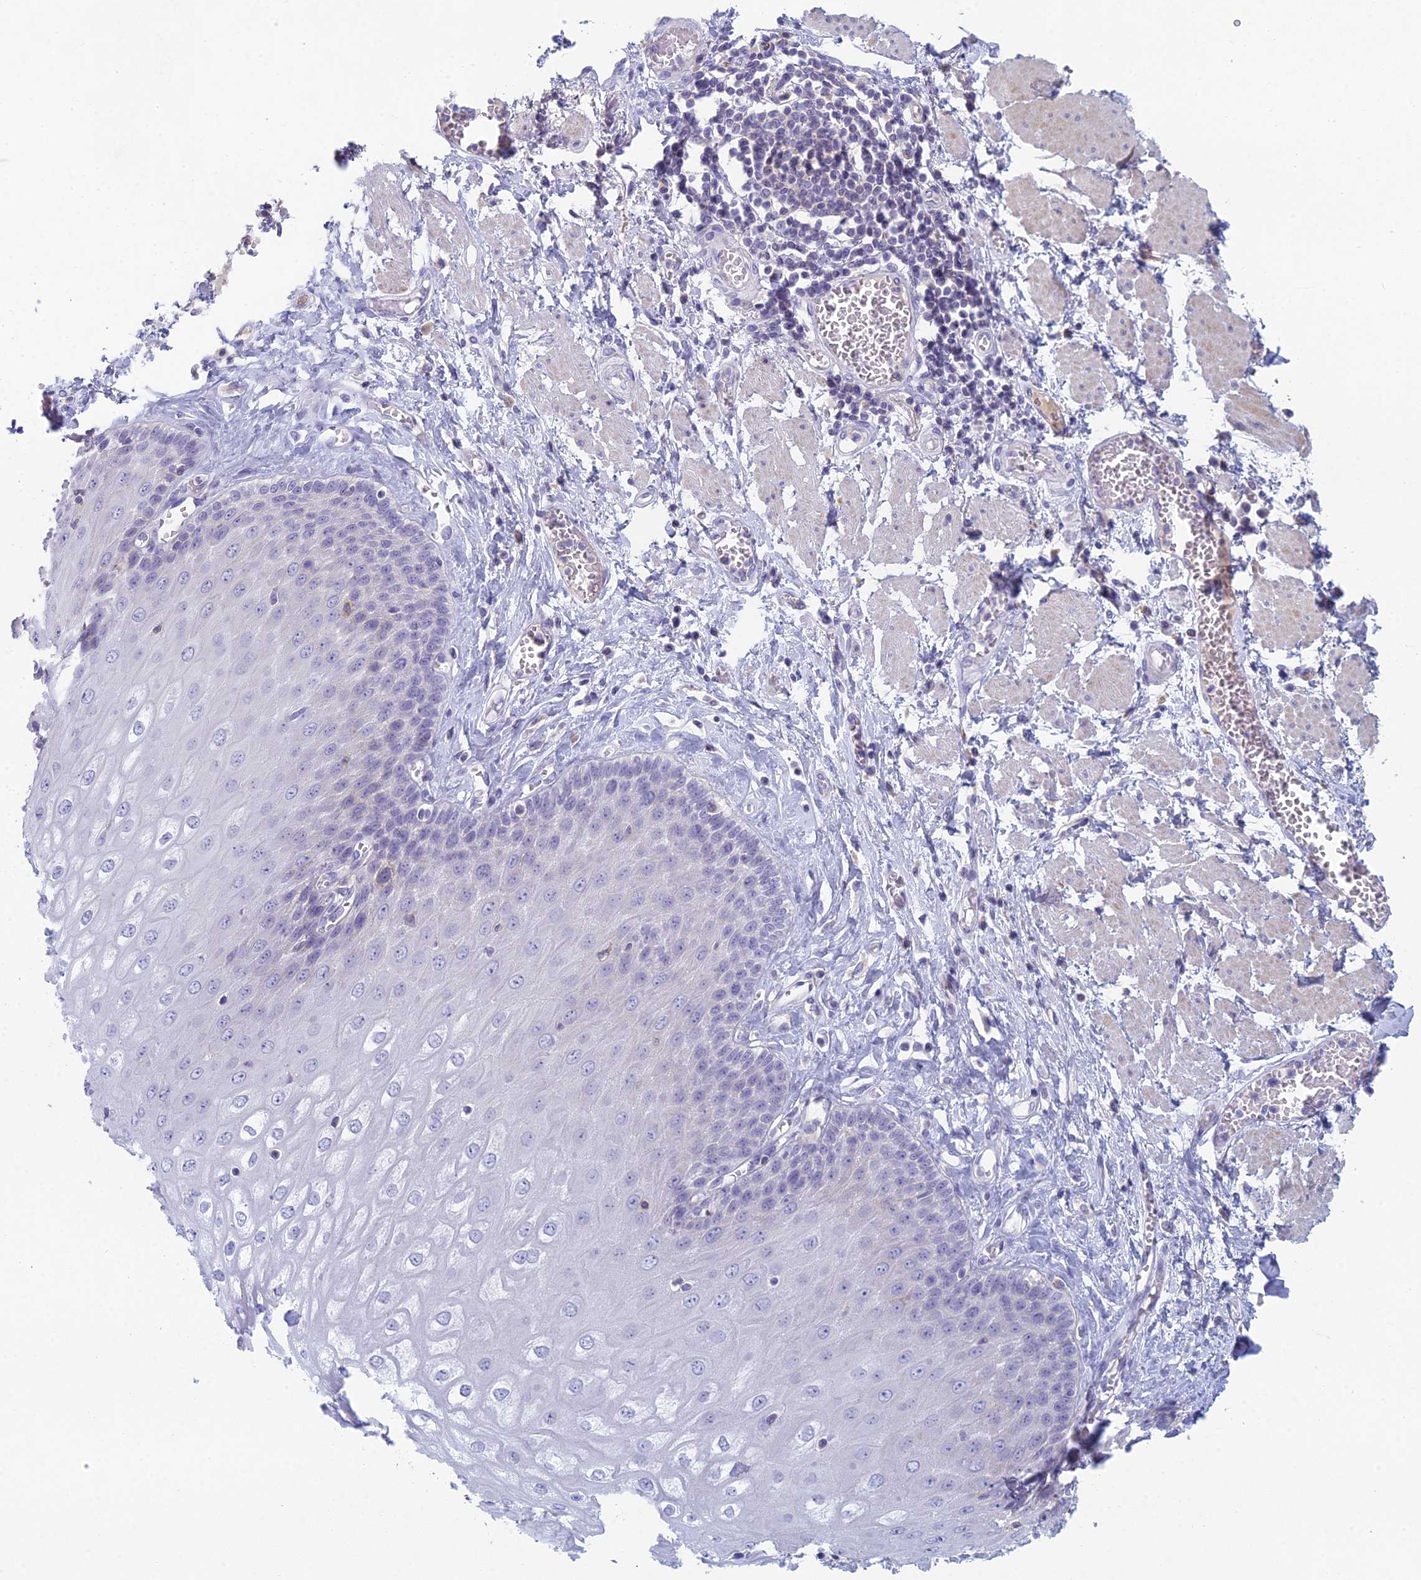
{"staining": {"intensity": "negative", "quantity": "none", "location": "none"}, "tissue": "esophagus", "cell_type": "Squamous epithelial cells", "image_type": "normal", "snomed": [{"axis": "morphology", "description": "Normal tissue, NOS"}, {"axis": "topography", "description": "Esophagus"}], "caption": "This histopathology image is of benign esophagus stained with immunohistochemistry (IHC) to label a protein in brown with the nuclei are counter-stained blue. There is no staining in squamous epithelial cells. (Brightfield microscopy of DAB (3,3'-diaminobenzidine) IHC at high magnification).", "gene": "FERD3L", "patient": {"sex": "male", "age": 60}}